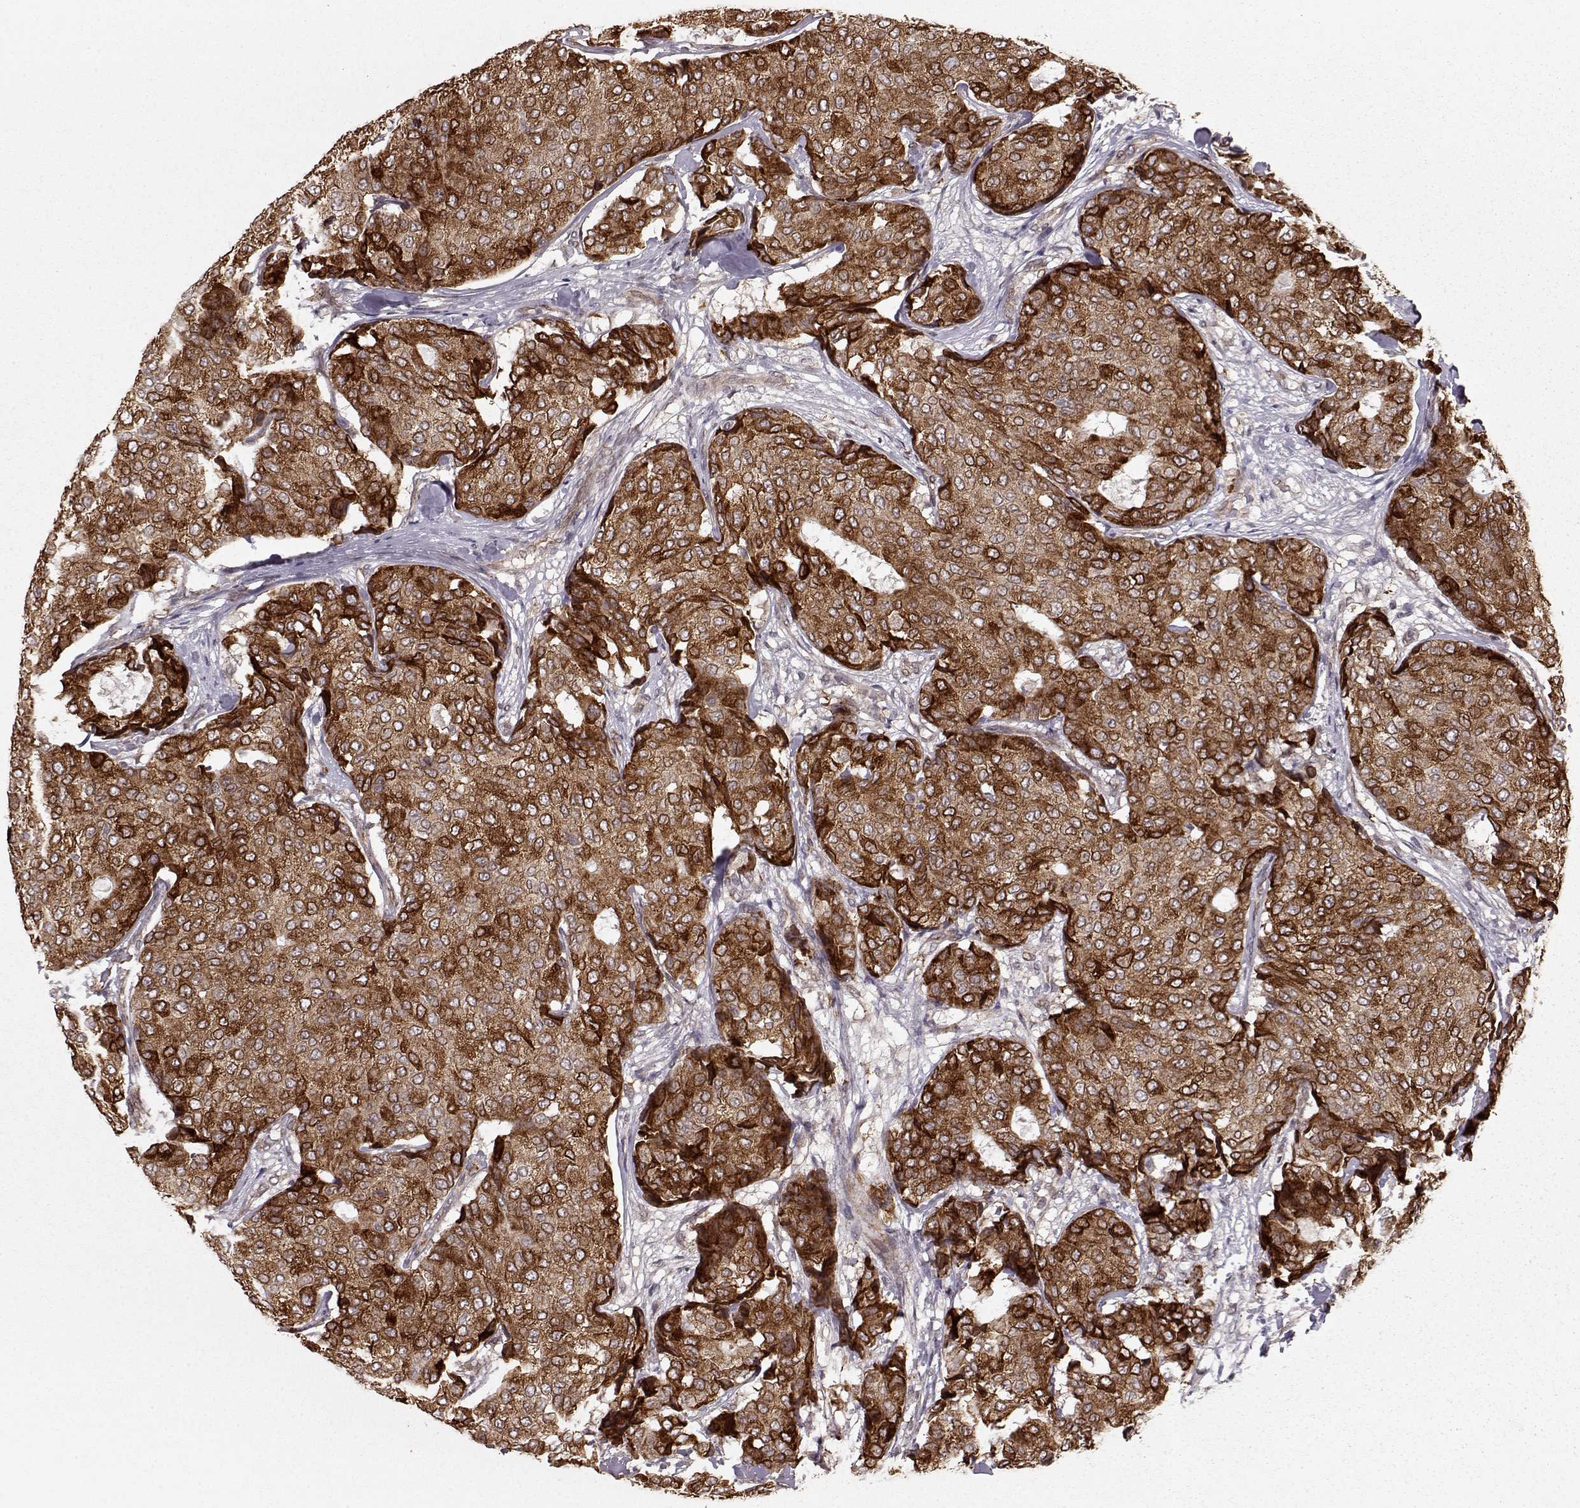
{"staining": {"intensity": "strong", "quantity": ">75%", "location": "cytoplasmic/membranous"}, "tissue": "breast cancer", "cell_type": "Tumor cells", "image_type": "cancer", "snomed": [{"axis": "morphology", "description": "Duct carcinoma"}, {"axis": "topography", "description": "Breast"}], "caption": "Immunohistochemical staining of human breast infiltrating ductal carcinoma reveals strong cytoplasmic/membranous protein staining in about >75% of tumor cells.", "gene": "ELOVL5", "patient": {"sex": "female", "age": 75}}